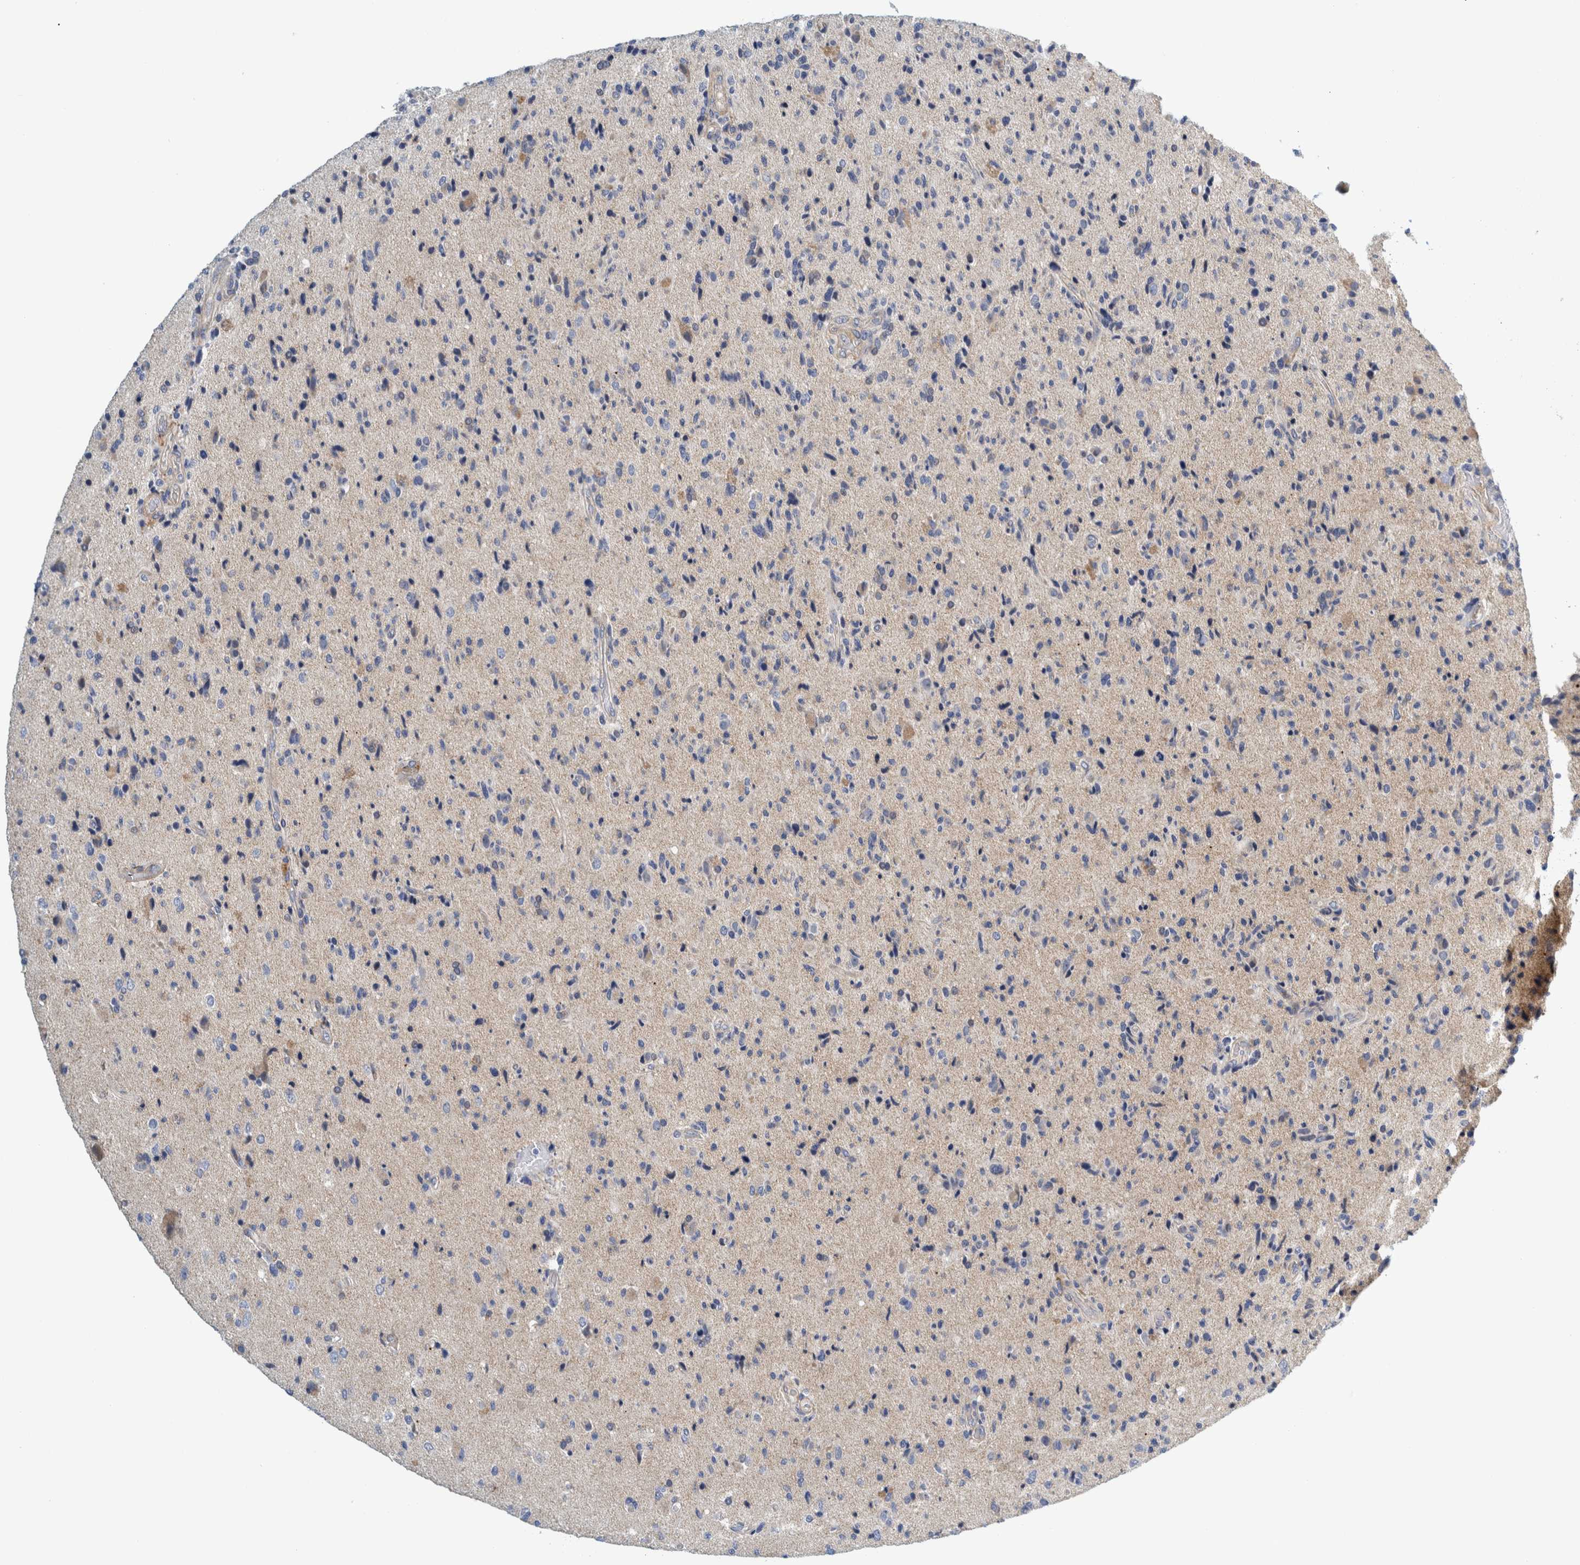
{"staining": {"intensity": "negative", "quantity": "none", "location": "none"}, "tissue": "glioma", "cell_type": "Tumor cells", "image_type": "cancer", "snomed": [{"axis": "morphology", "description": "Glioma, malignant, High grade"}, {"axis": "topography", "description": "Brain"}], "caption": "A histopathology image of human glioma is negative for staining in tumor cells.", "gene": "ZNF324B", "patient": {"sex": "male", "age": 72}}